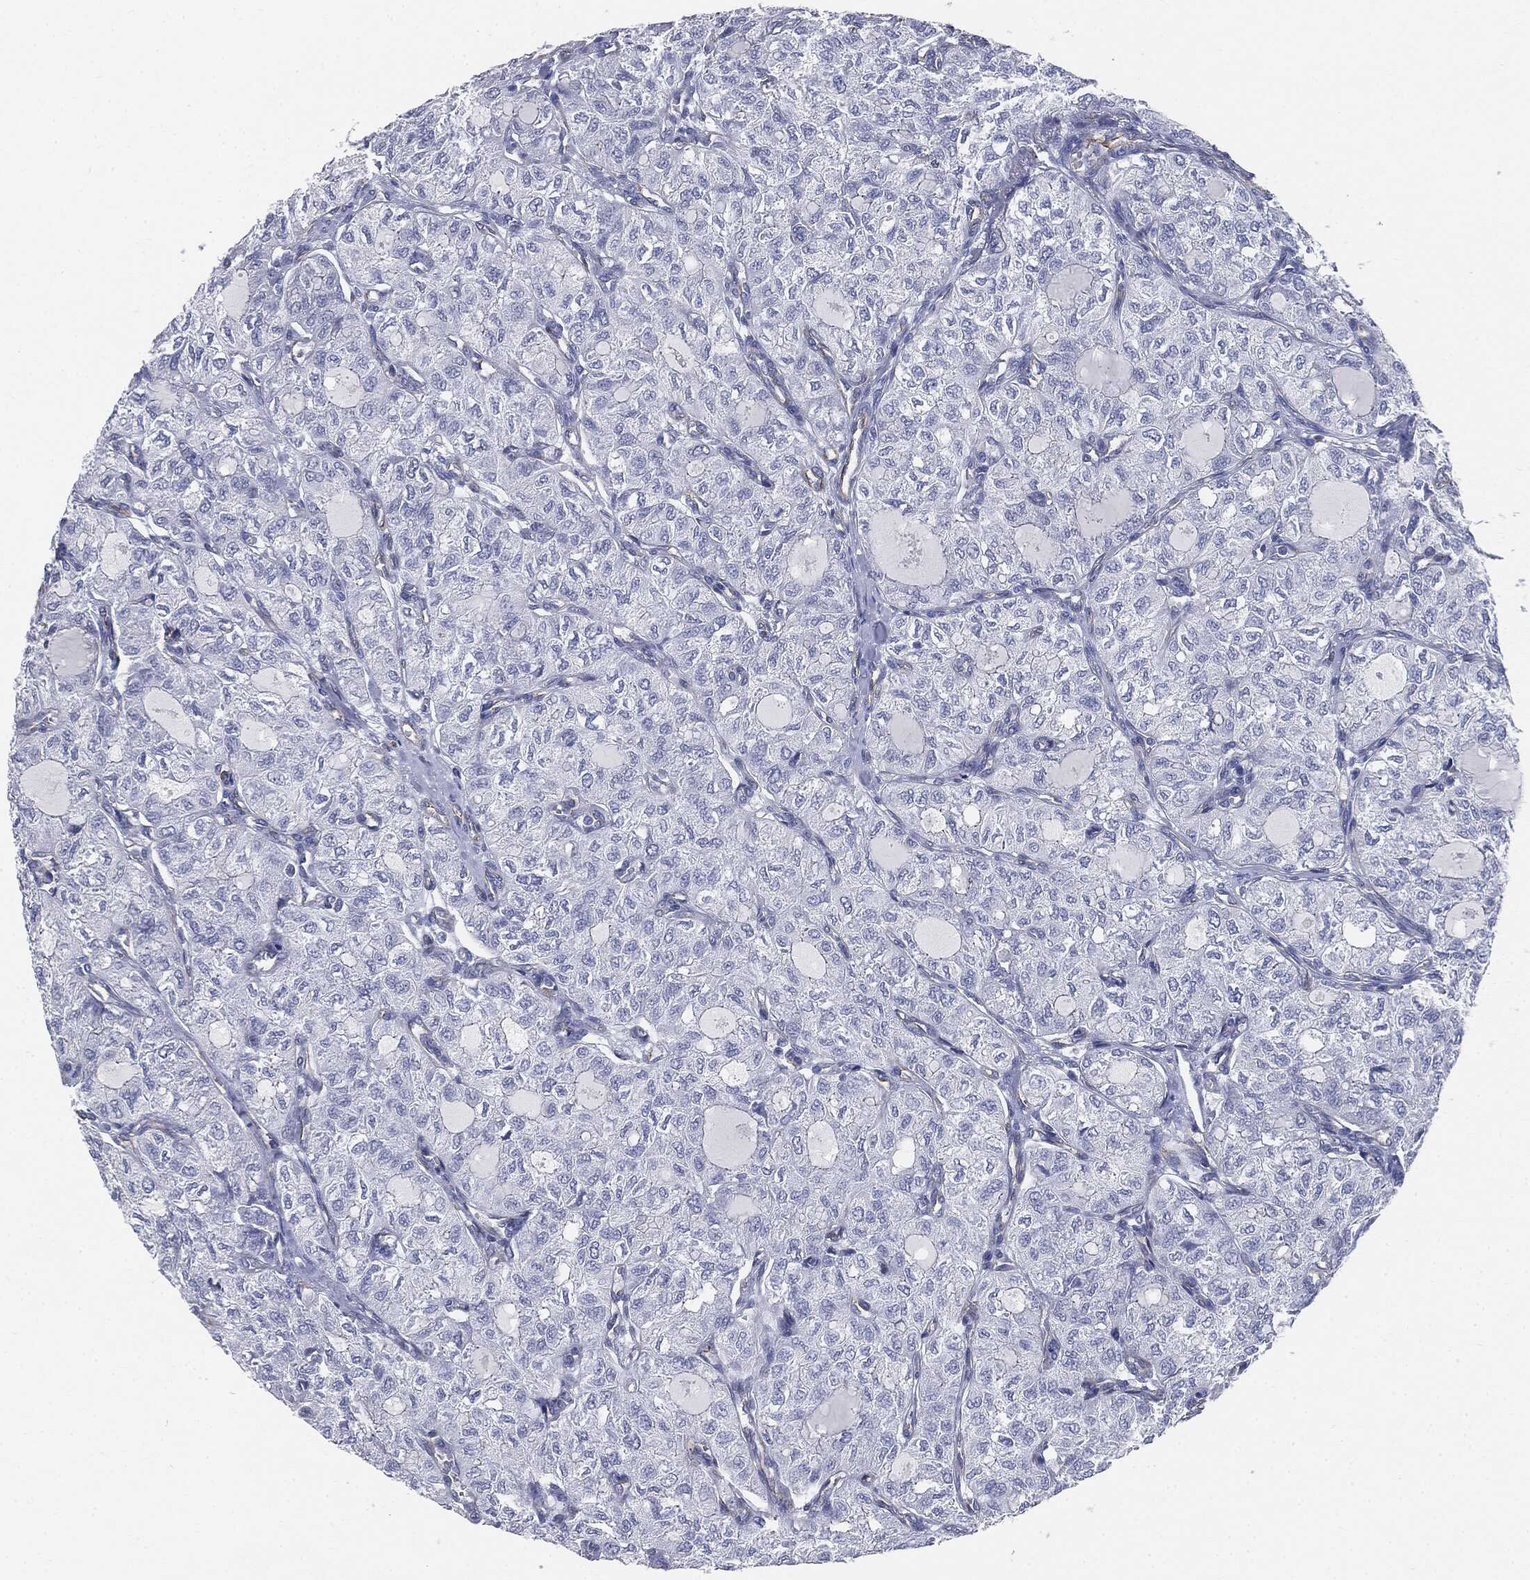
{"staining": {"intensity": "negative", "quantity": "none", "location": "none"}, "tissue": "thyroid cancer", "cell_type": "Tumor cells", "image_type": "cancer", "snomed": [{"axis": "morphology", "description": "Follicular adenoma carcinoma, NOS"}, {"axis": "topography", "description": "Thyroid gland"}], "caption": "DAB (3,3'-diaminobenzidine) immunohistochemical staining of human follicular adenoma carcinoma (thyroid) exhibits no significant staining in tumor cells.", "gene": "MUC5AC", "patient": {"sex": "male", "age": 75}}